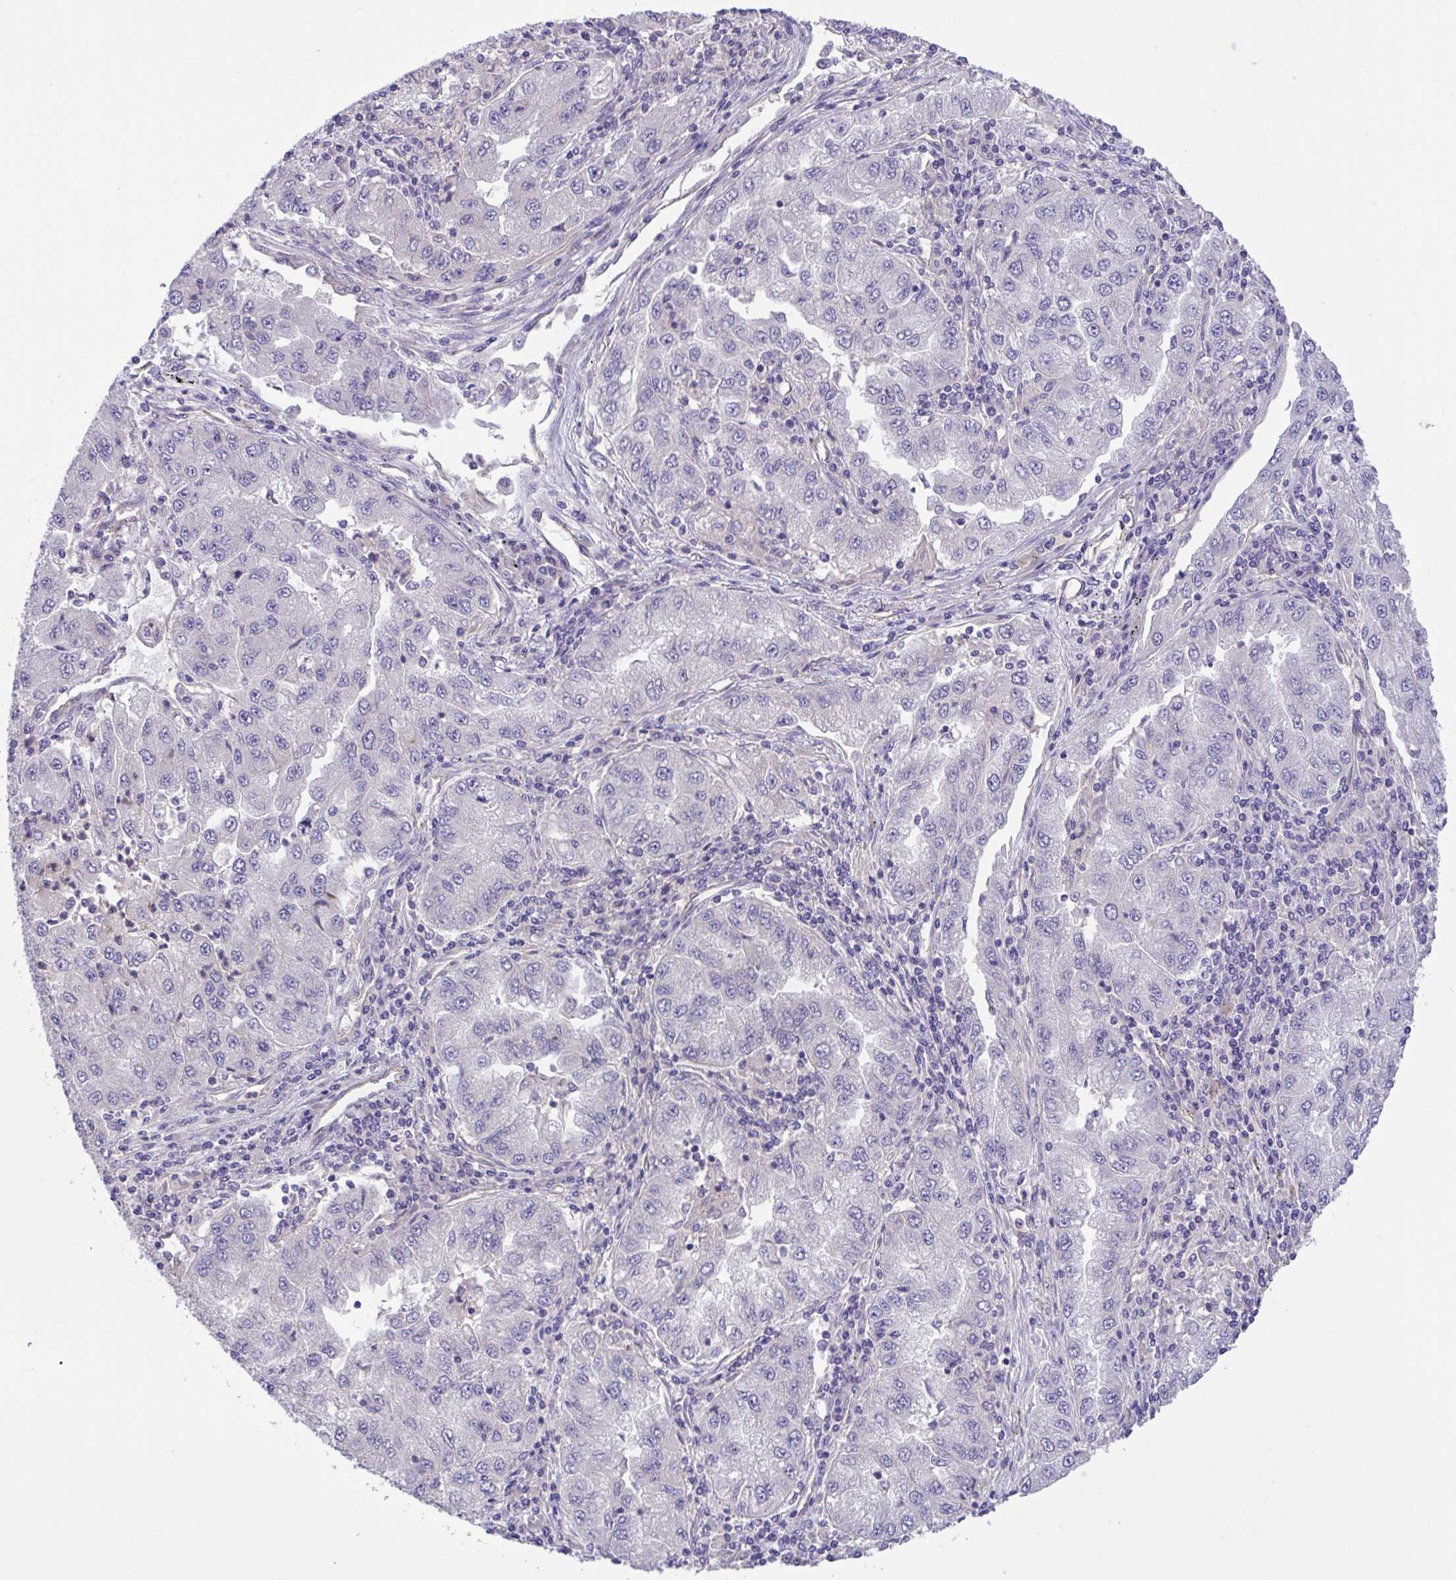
{"staining": {"intensity": "negative", "quantity": "none", "location": "none"}, "tissue": "lung cancer", "cell_type": "Tumor cells", "image_type": "cancer", "snomed": [{"axis": "morphology", "description": "Adenocarcinoma, NOS"}, {"axis": "morphology", "description": "Adenocarcinoma primary or metastatic"}, {"axis": "topography", "description": "Lung"}], "caption": "Immunohistochemical staining of human lung cancer shows no significant staining in tumor cells.", "gene": "RHOXF1", "patient": {"sex": "male", "age": 74}}